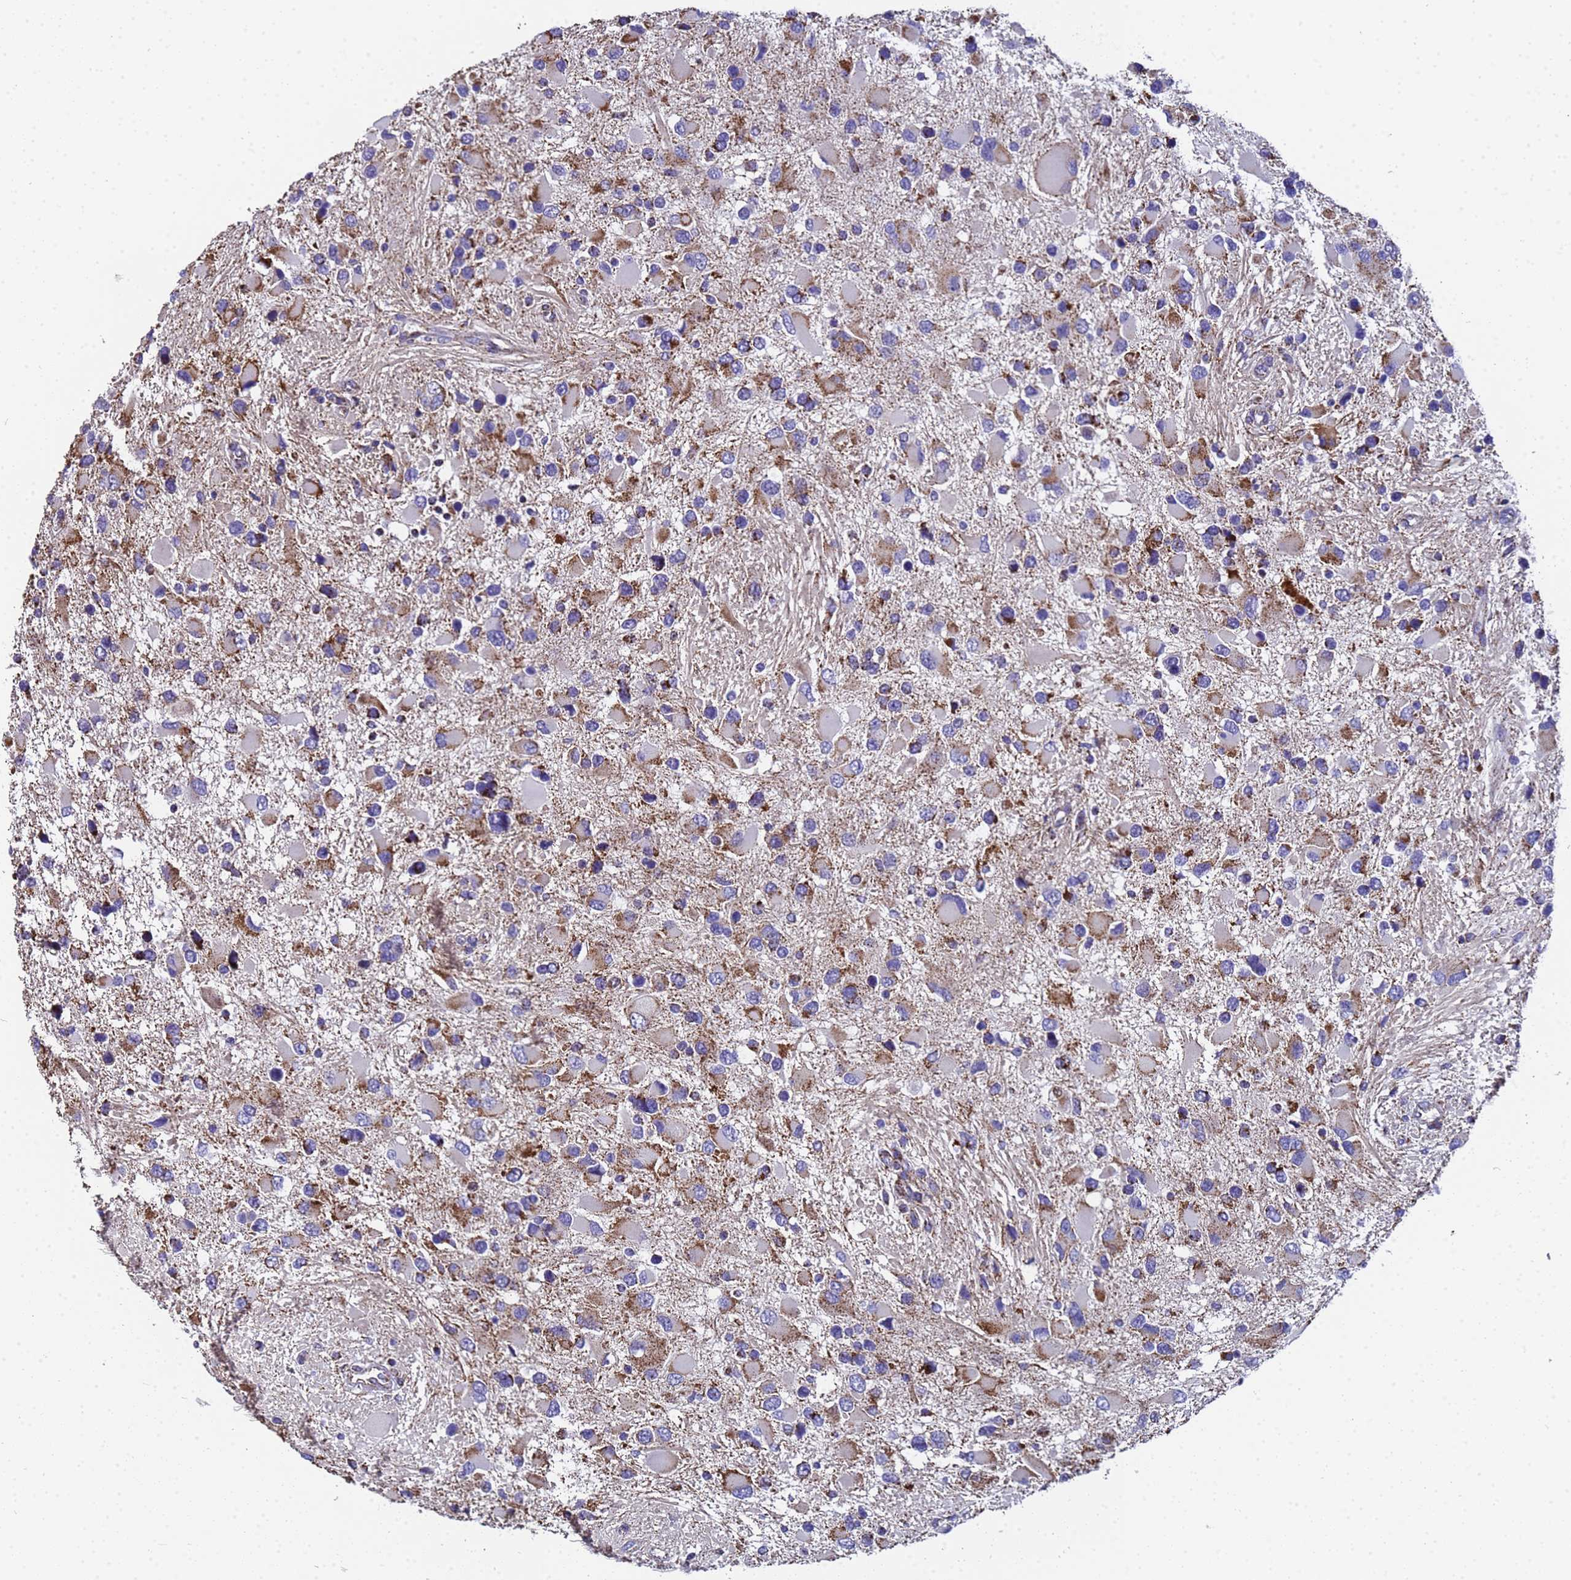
{"staining": {"intensity": "moderate", "quantity": "25%-75%", "location": "cytoplasmic/membranous"}, "tissue": "glioma", "cell_type": "Tumor cells", "image_type": "cancer", "snomed": [{"axis": "morphology", "description": "Glioma, malignant, High grade"}, {"axis": "topography", "description": "Brain"}], "caption": "The micrograph demonstrates a brown stain indicating the presence of a protein in the cytoplasmic/membranous of tumor cells in glioma.", "gene": "MRPS12", "patient": {"sex": "male", "age": 53}}